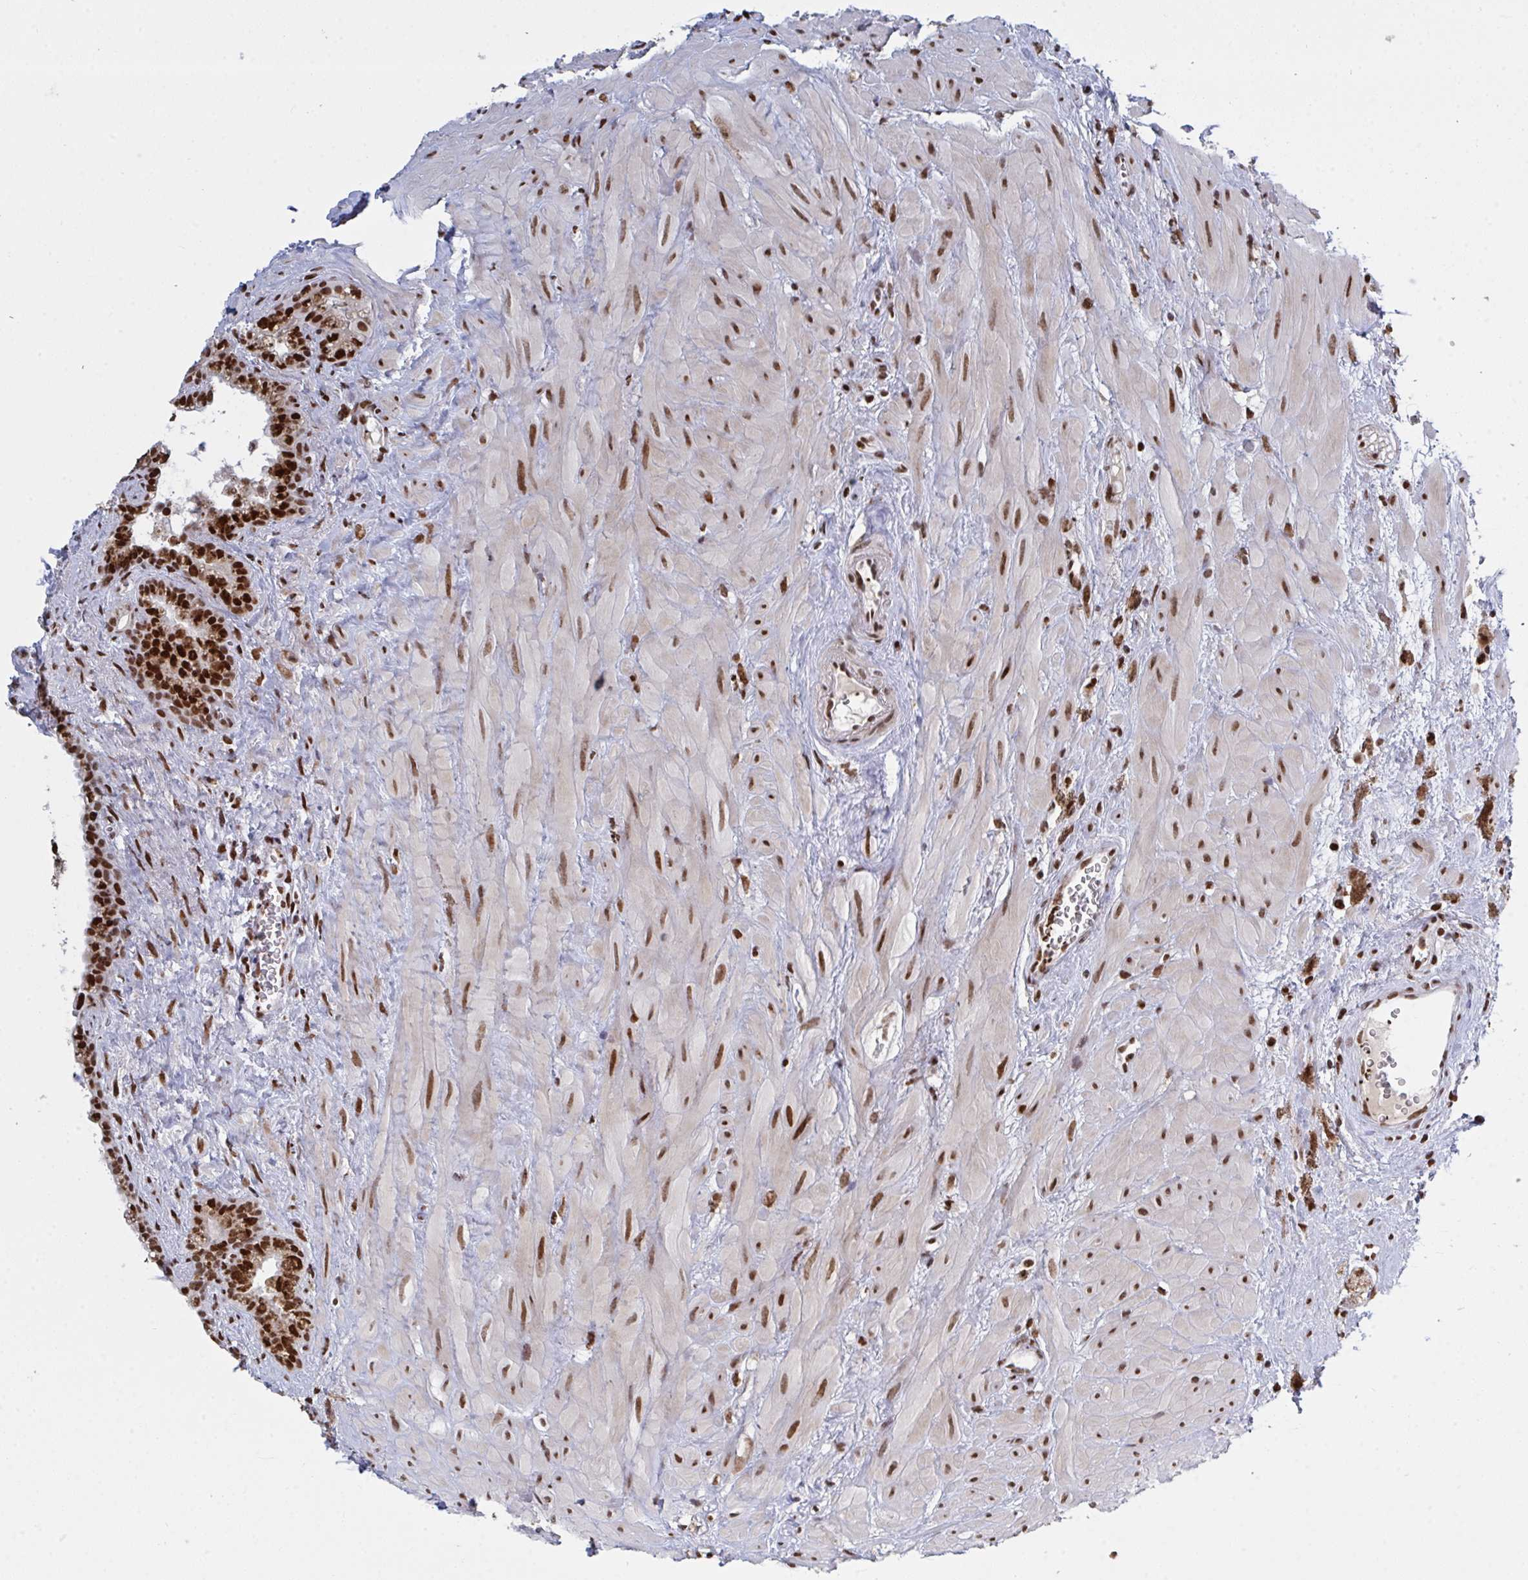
{"staining": {"intensity": "strong", "quantity": ">75%", "location": "nuclear"}, "tissue": "seminal vesicle", "cell_type": "Glandular cells", "image_type": "normal", "snomed": [{"axis": "morphology", "description": "Normal tissue, NOS"}, {"axis": "topography", "description": "Seminal veicle"}], "caption": "Immunohistochemistry image of normal human seminal vesicle stained for a protein (brown), which exhibits high levels of strong nuclear expression in about >75% of glandular cells.", "gene": "ZNF607", "patient": {"sex": "male", "age": 76}}